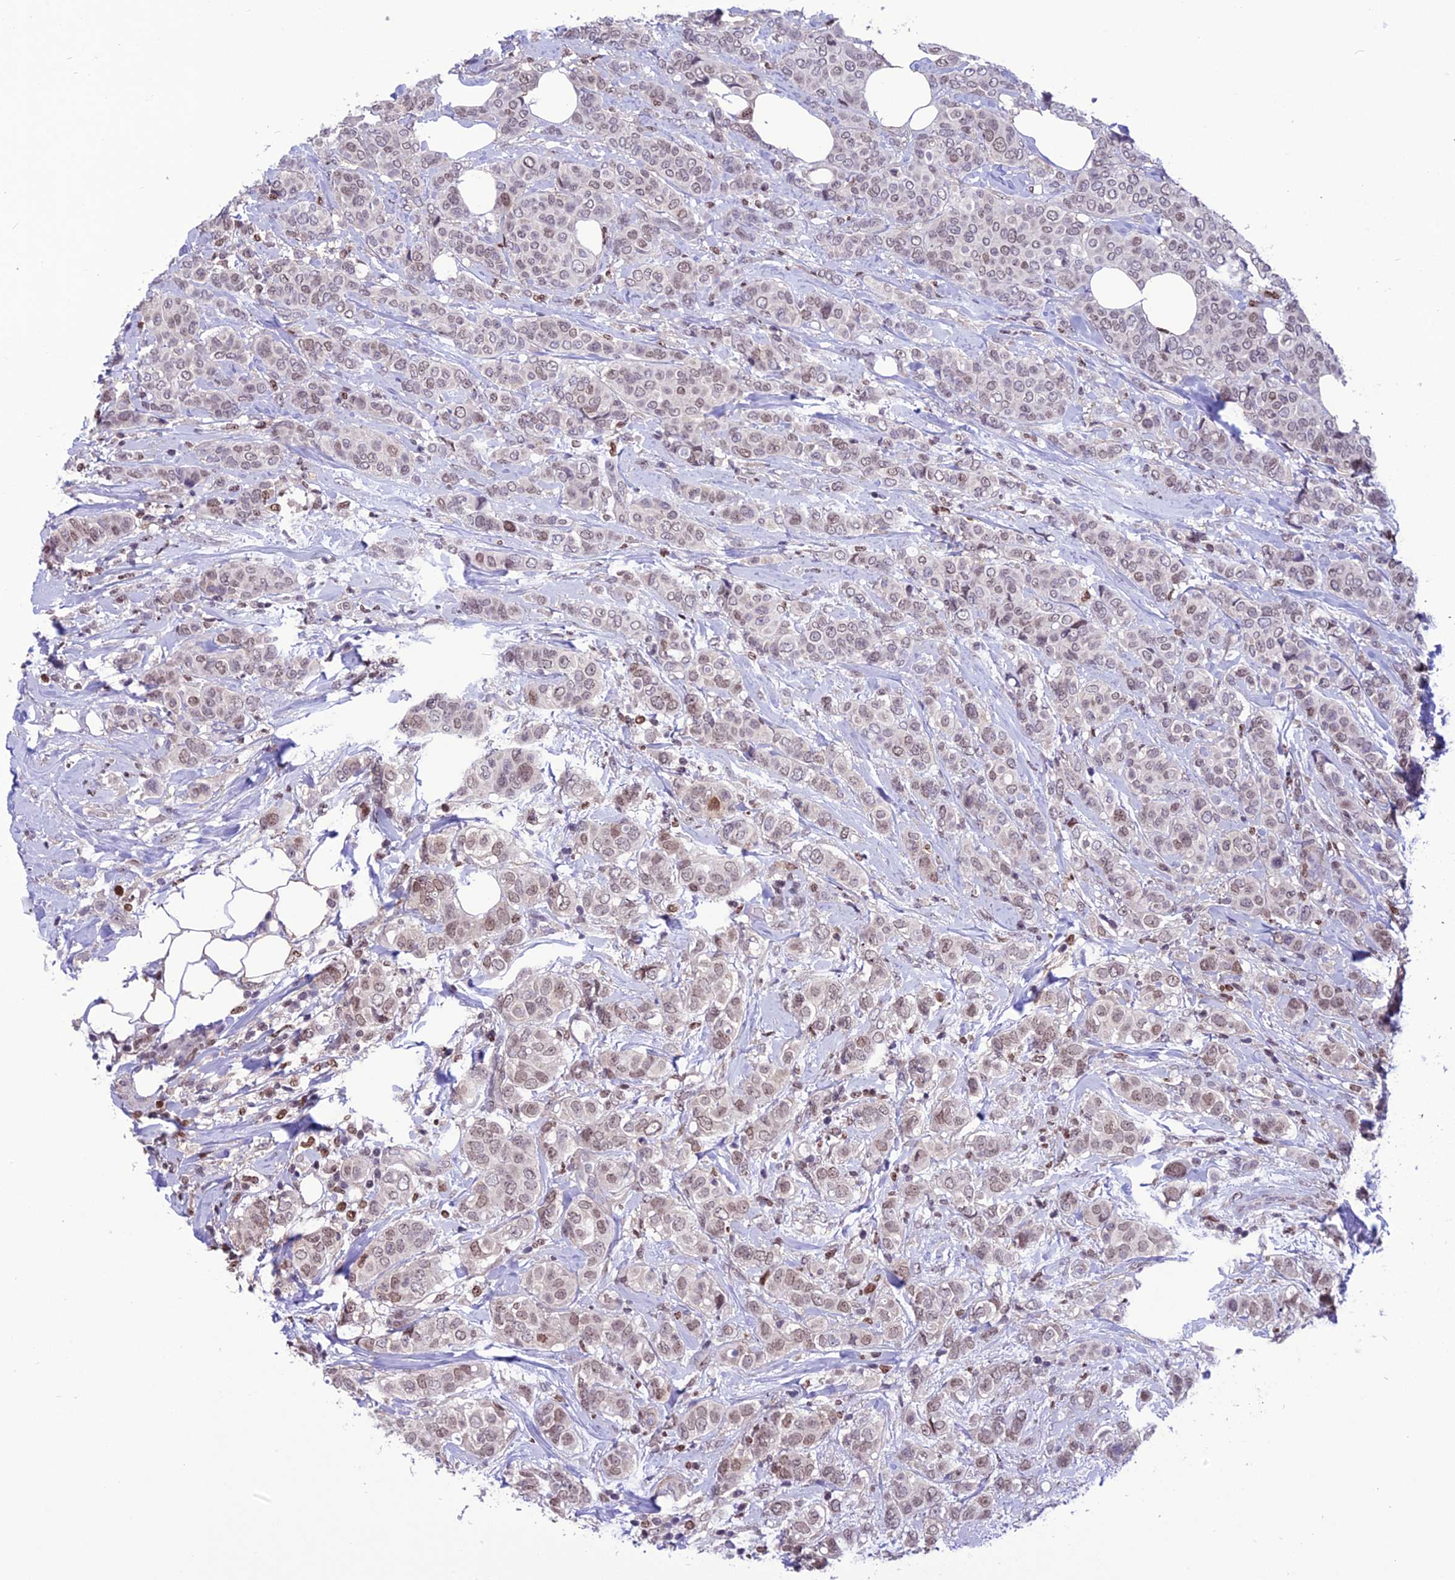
{"staining": {"intensity": "moderate", "quantity": "<25%", "location": "nuclear"}, "tissue": "breast cancer", "cell_type": "Tumor cells", "image_type": "cancer", "snomed": [{"axis": "morphology", "description": "Lobular carcinoma"}, {"axis": "topography", "description": "Breast"}], "caption": "Immunohistochemistry micrograph of neoplastic tissue: breast cancer (lobular carcinoma) stained using immunohistochemistry (IHC) reveals low levels of moderate protein expression localized specifically in the nuclear of tumor cells, appearing as a nuclear brown color.", "gene": "MIS12", "patient": {"sex": "female", "age": 51}}